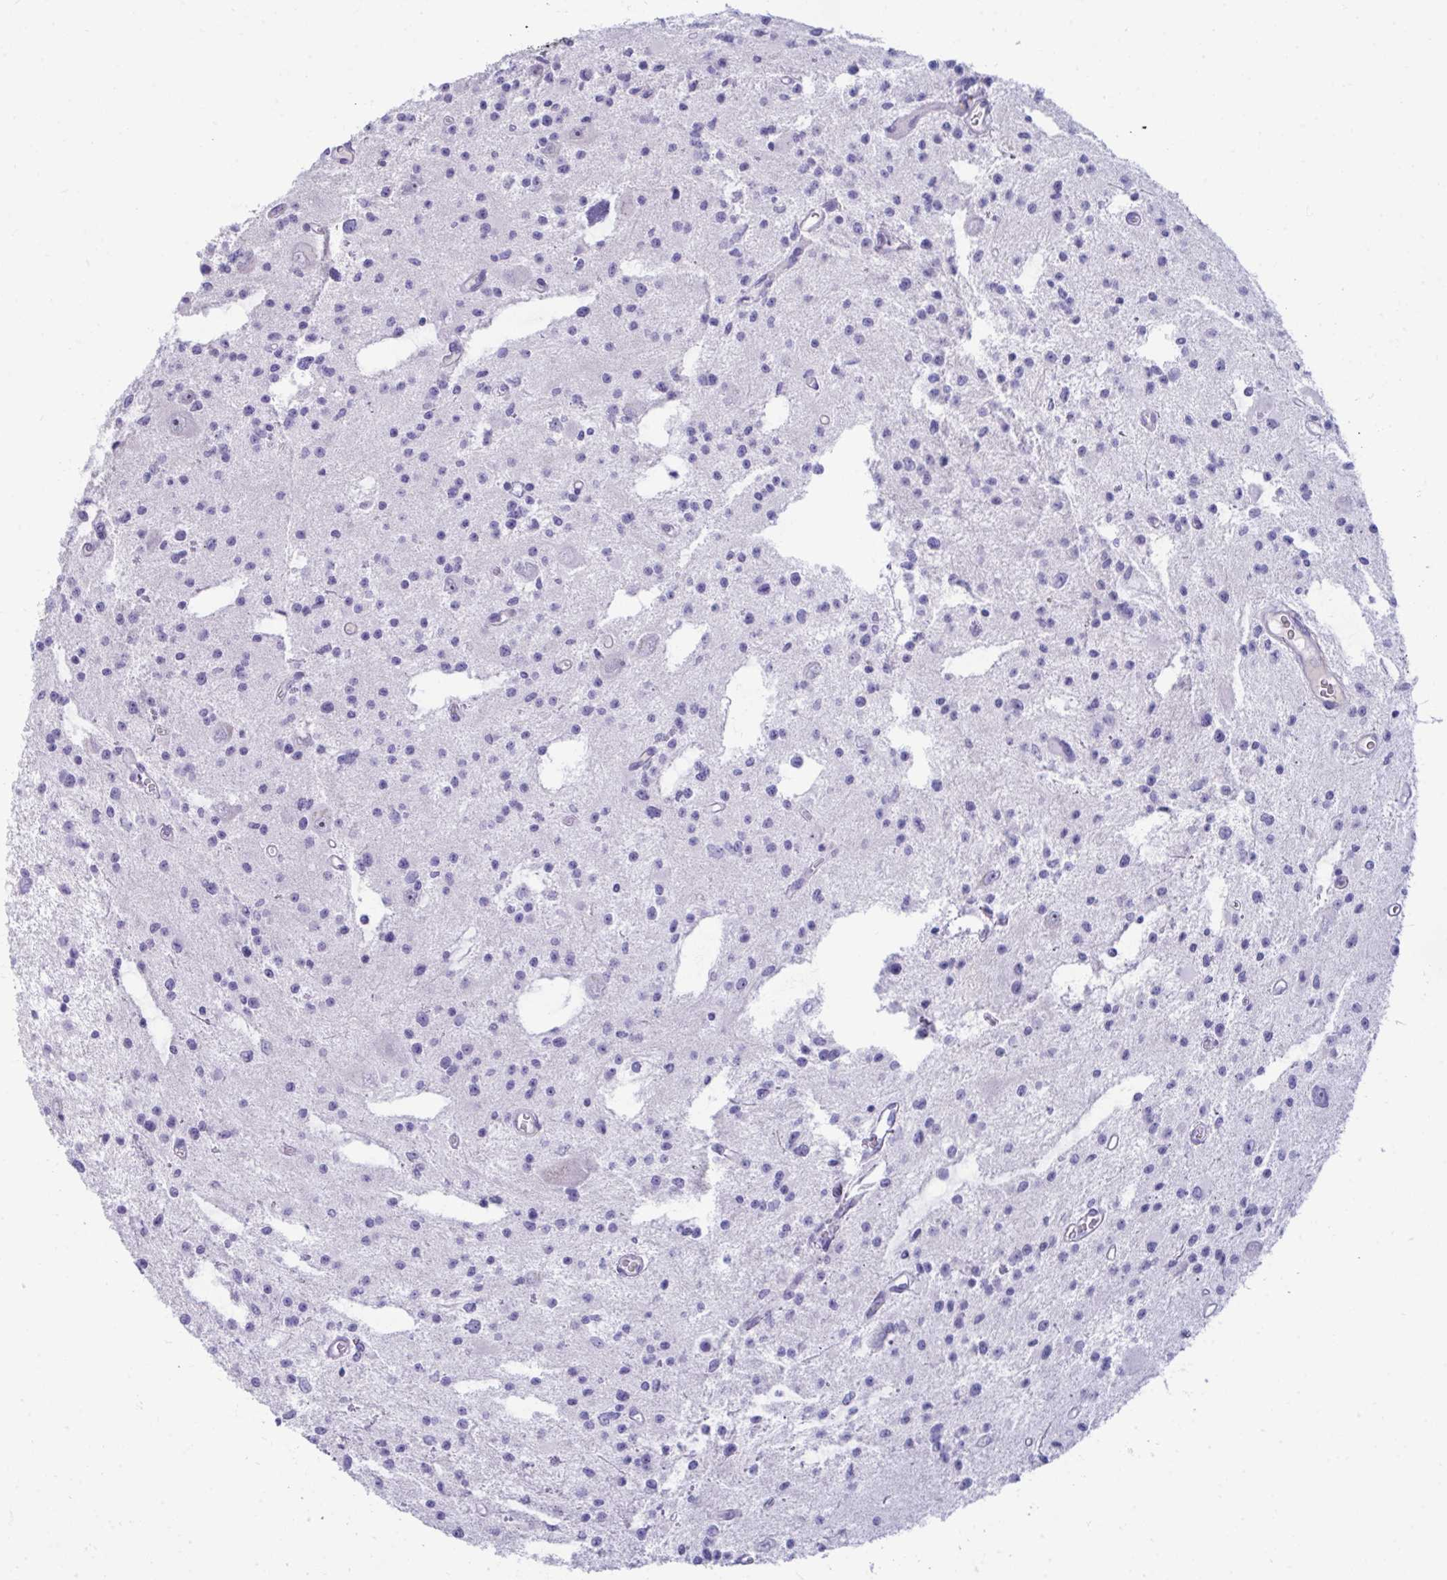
{"staining": {"intensity": "negative", "quantity": "none", "location": "none"}, "tissue": "glioma", "cell_type": "Tumor cells", "image_type": "cancer", "snomed": [{"axis": "morphology", "description": "Glioma, malignant, Low grade"}, {"axis": "topography", "description": "Brain"}], "caption": "Malignant glioma (low-grade) was stained to show a protein in brown. There is no significant positivity in tumor cells.", "gene": "PIGZ", "patient": {"sex": "male", "age": 43}}